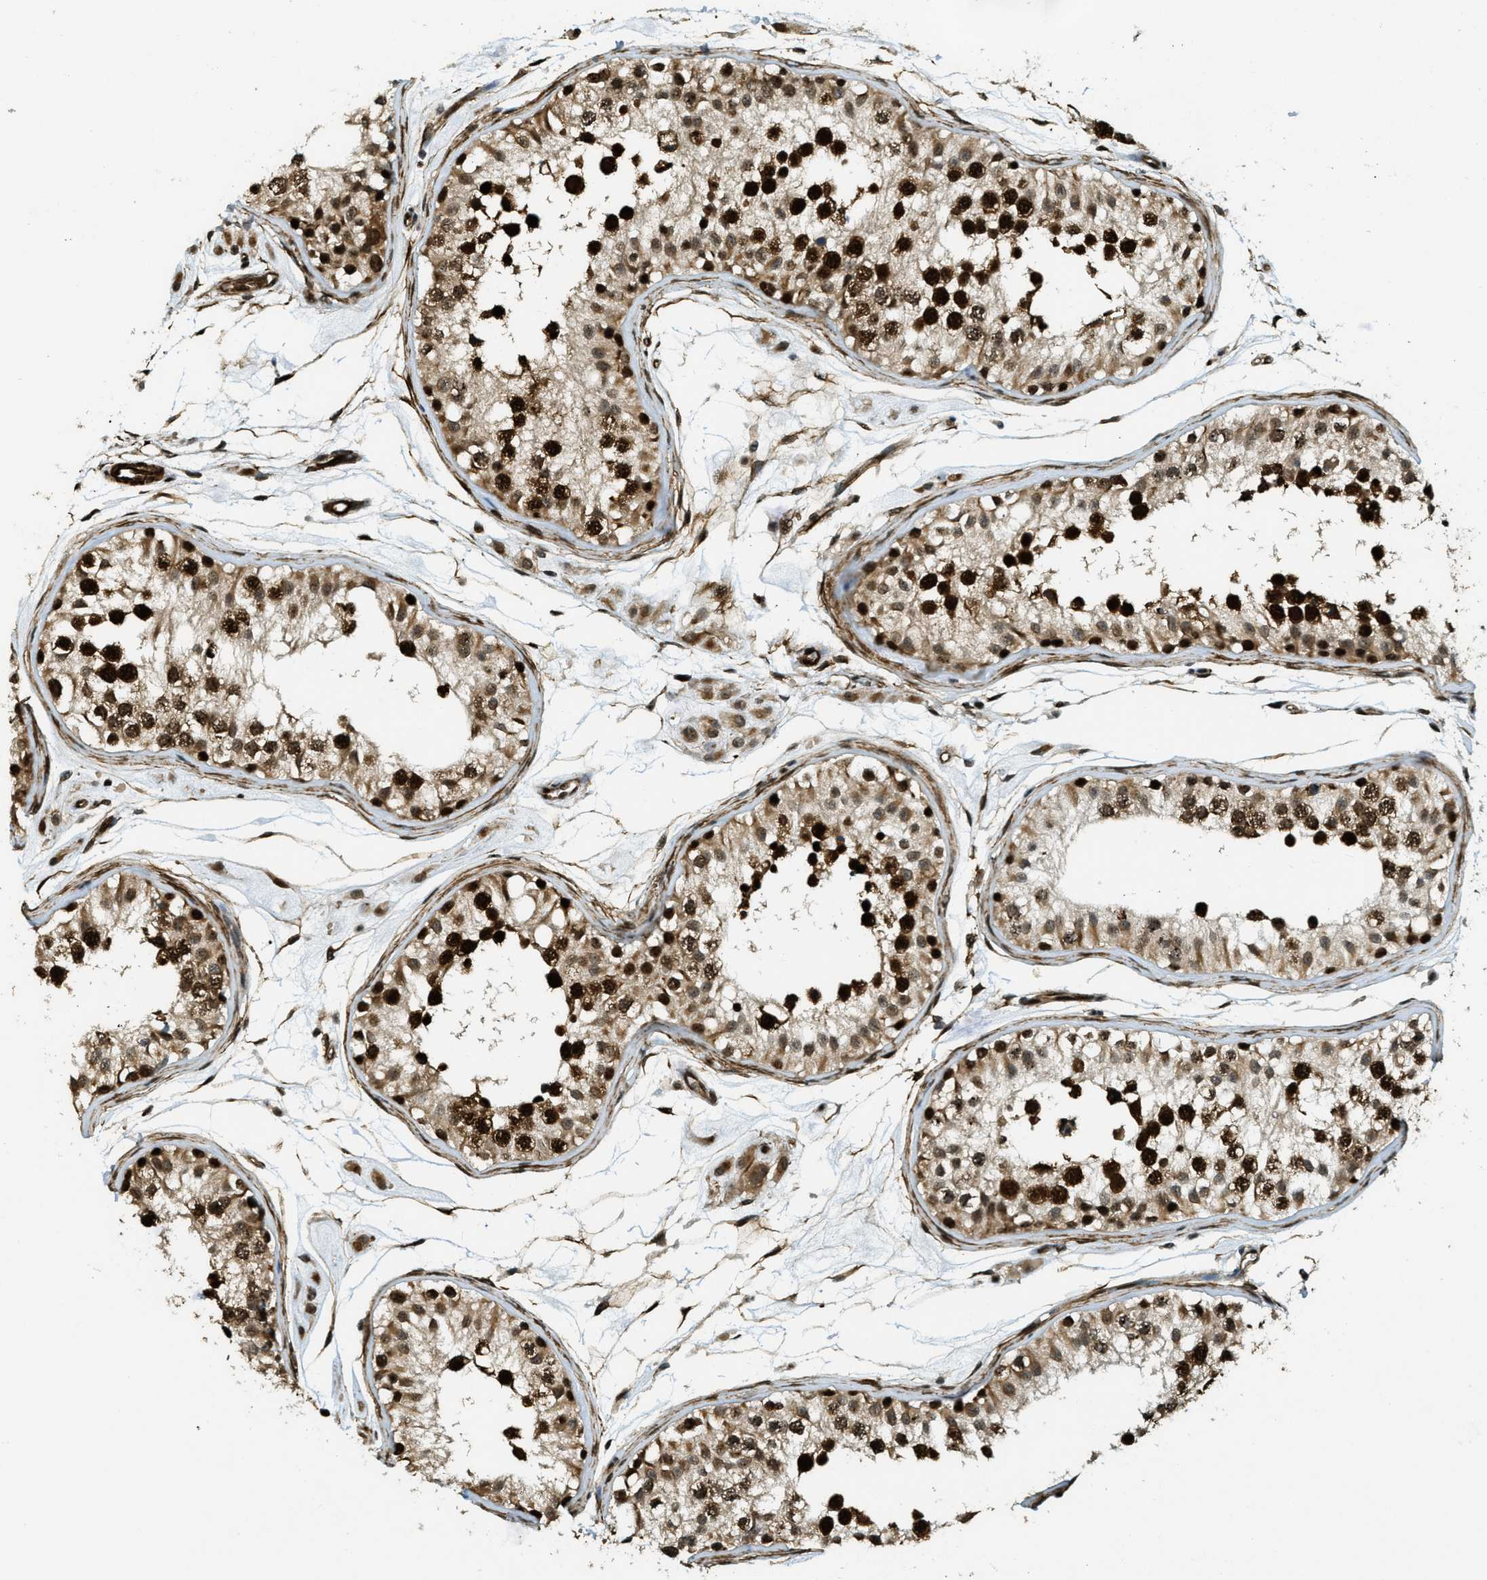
{"staining": {"intensity": "strong", "quantity": ">75%", "location": "cytoplasmic/membranous,nuclear"}, "tissue": "testis", "cell_type": "Cells in seminiferous ducts", "image_type": "normal", "snomed": [{"axis": "morphology", "description": "Normal tissue, NOS"}, {"axis": "morphology", "description": "Adenocarcinoma, metastatic, NOS"}, {"axis": "topography", "description": "Testis"}], "caption": "This is an image of immunohistochemistry staining of benign testis, which shows strong positivity in the cytoplasmic/membranous,nuclear of cells in seminiferous ducts.", "gene": "CFAP36", "patient": {"sex": "male", "age": 26}}